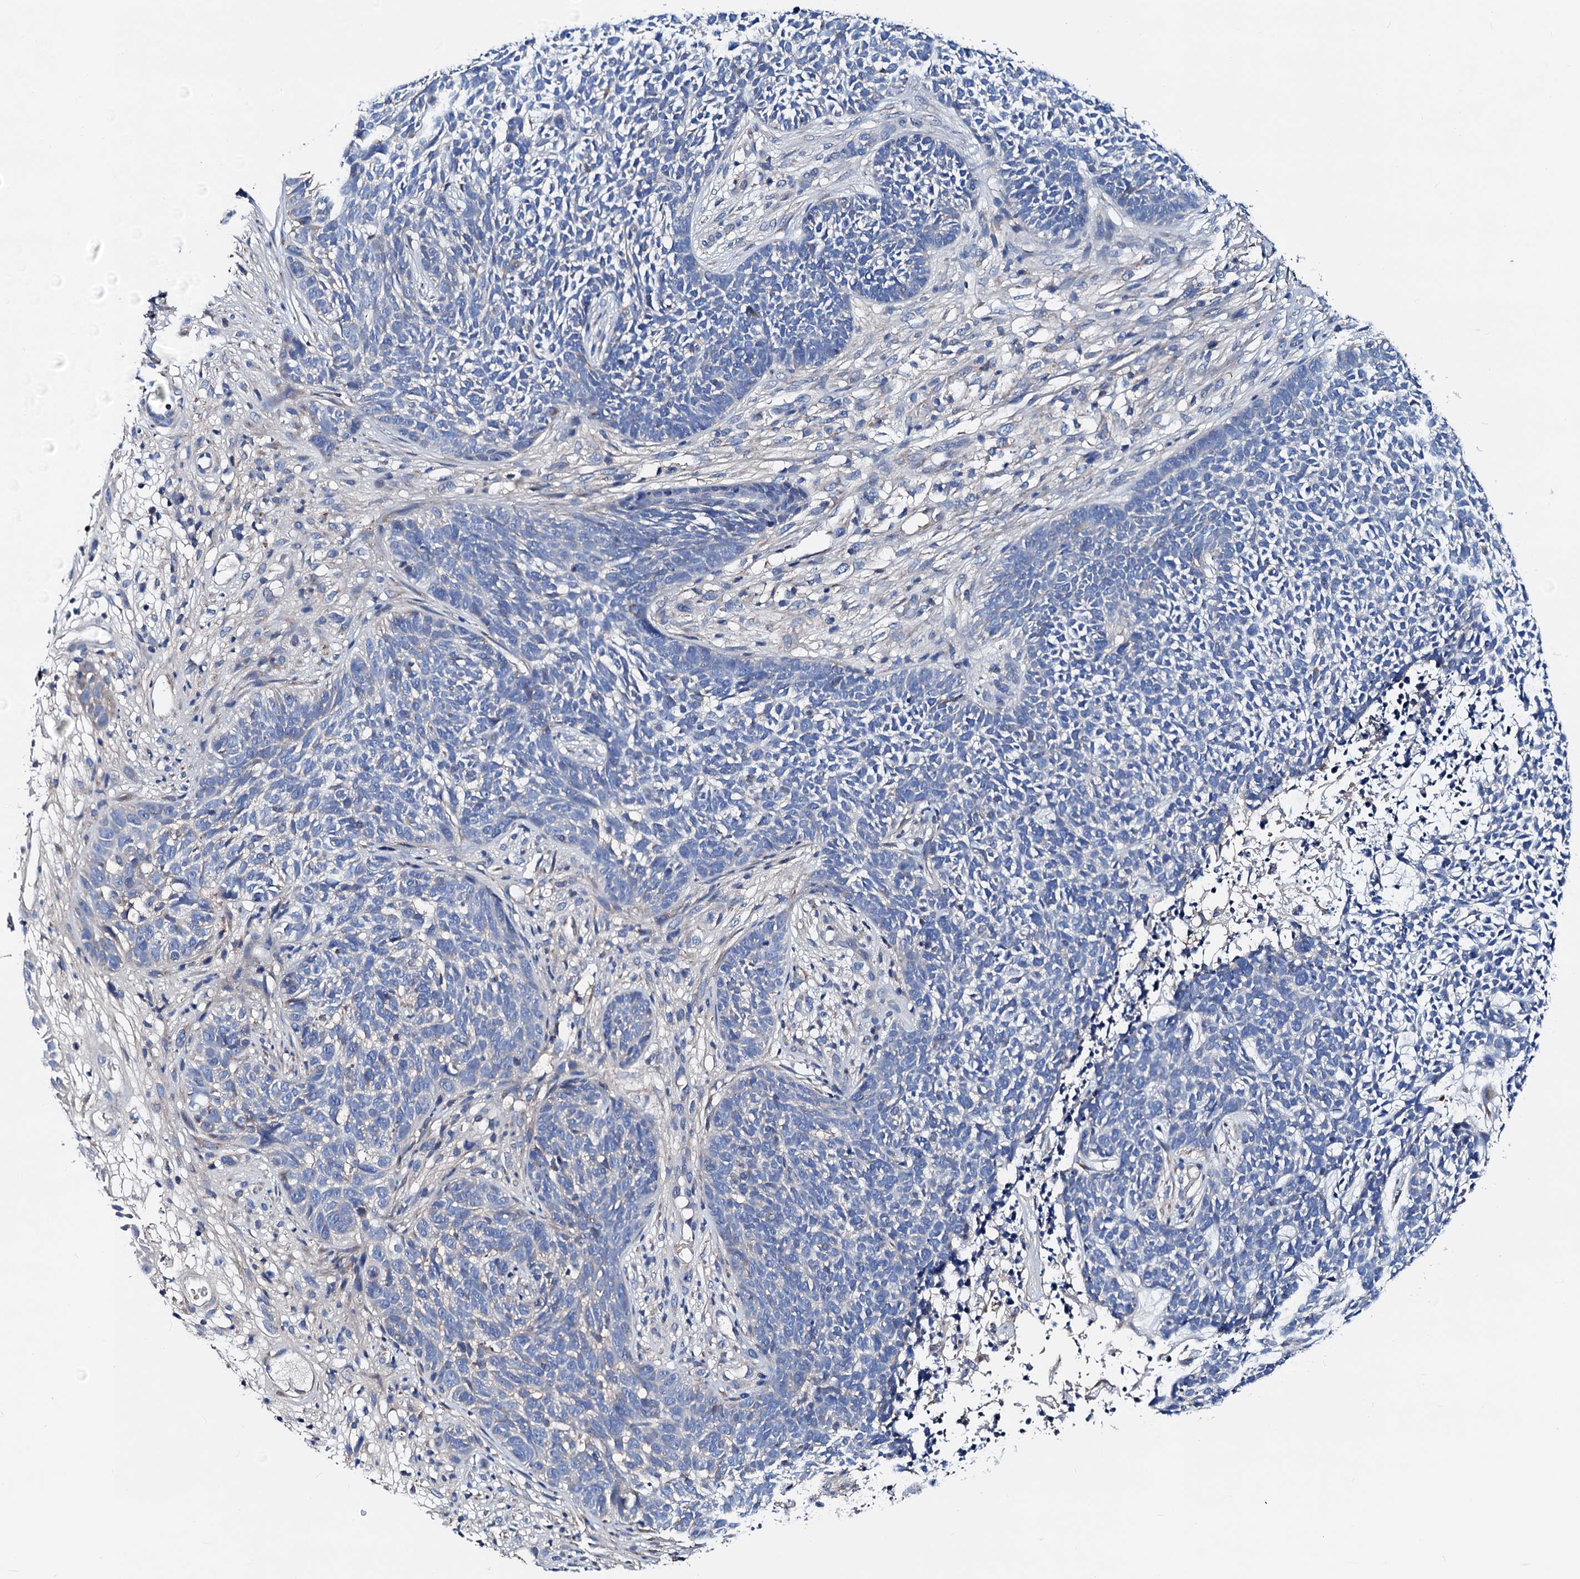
{"staining": {"intensity": "negative", "quantity": "none", "location": "none"}, "tissue": "skin cancer", "cell_type": "Tumor cells", "image_type": "cancer", "snomed": [{"axis": "morphology", "description": "Basal cell carcinoma"}, {"axis": "topography", "description": "Skin"}], "caption": "DAB immunohistochemical staining of human skin cancer displays no significant positivity in tumor cells.", "gene": "GCOM1", "patient": {"sex": "female", "age": 84}}